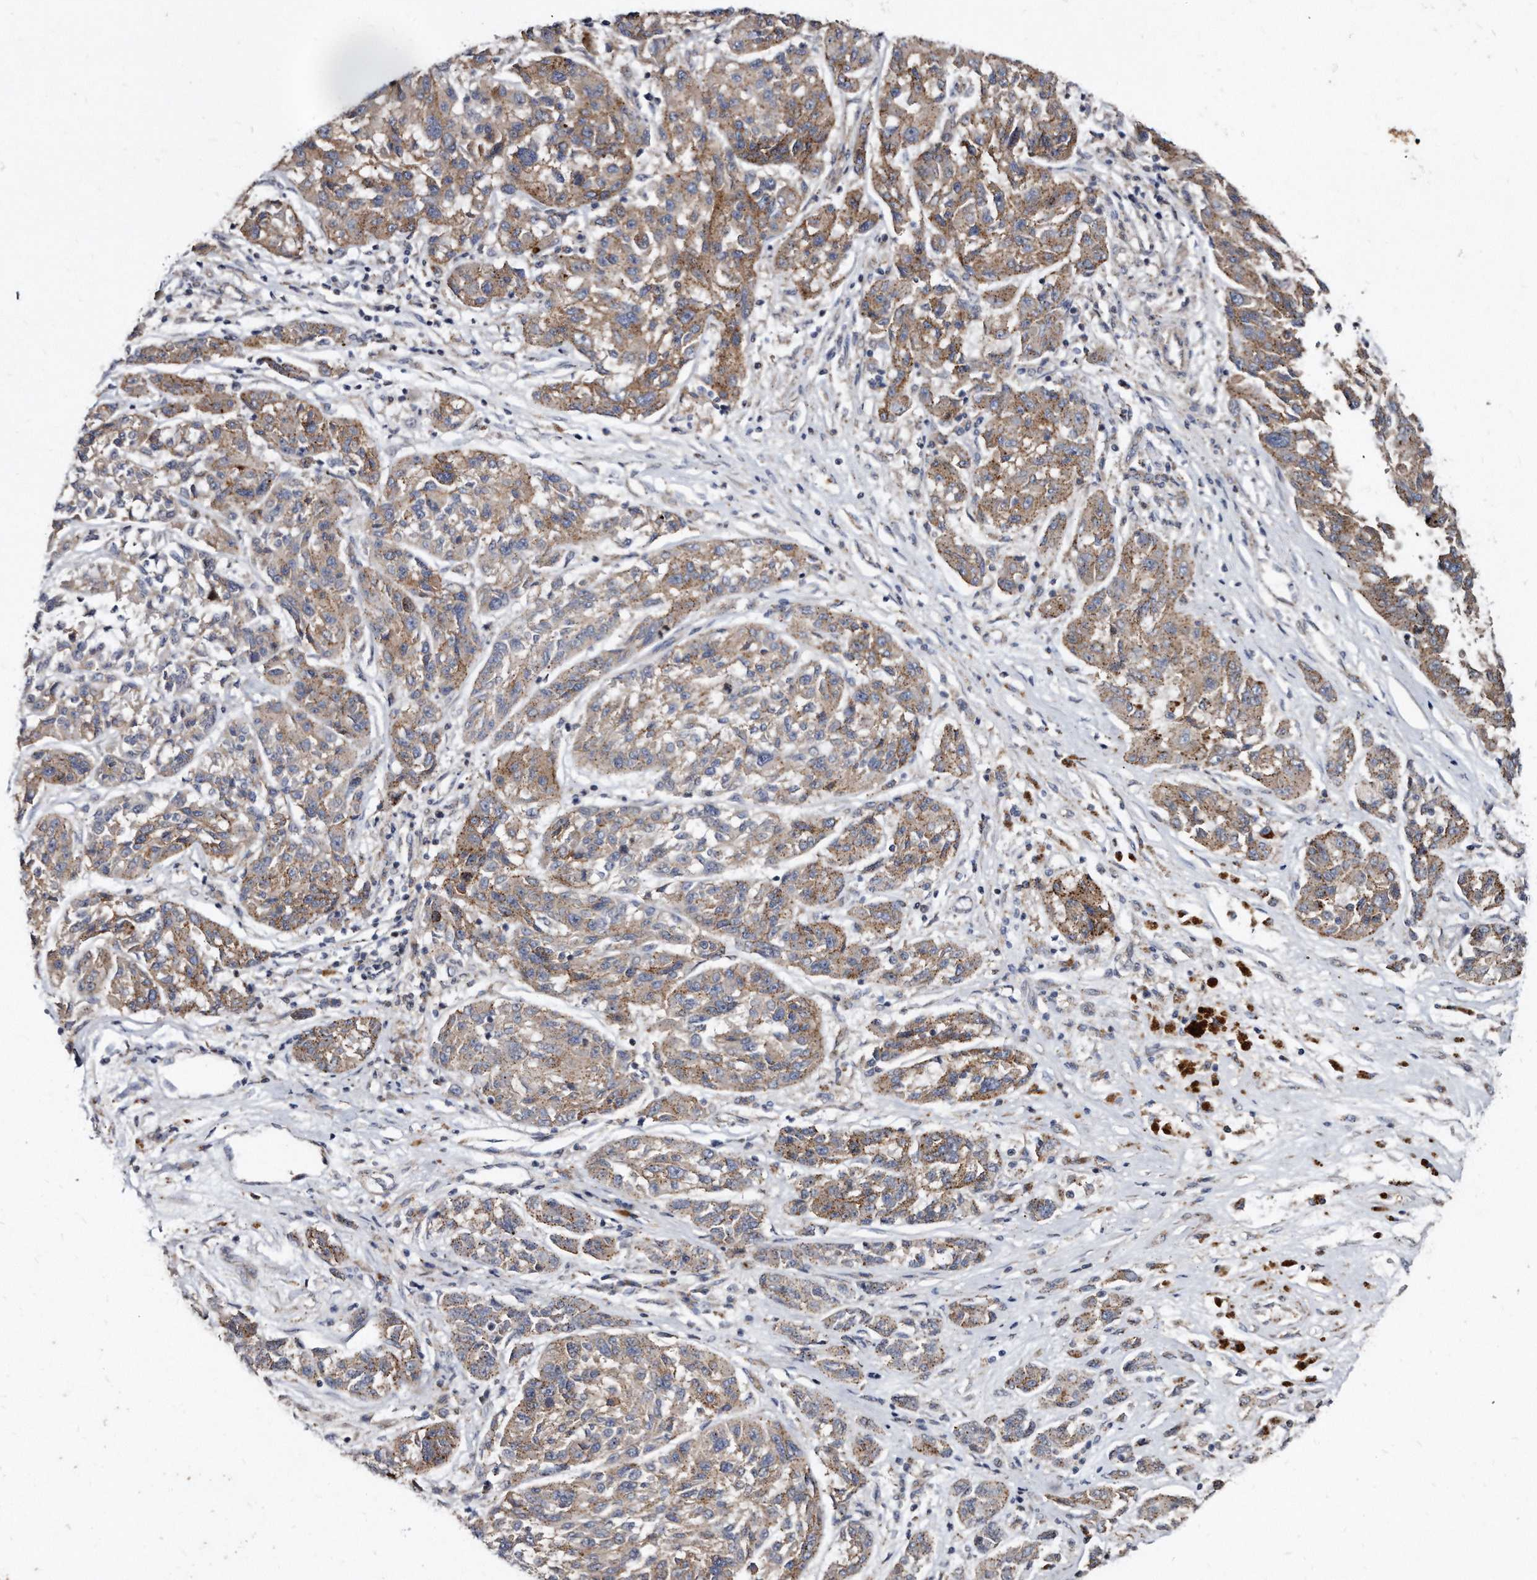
{"staining": {"intensity": "moderate", "quantity": ">75%", "location": "cytoplasmic/membranous"}, "tissue": "melanoma", "cell_type": "Tumor cells", "image_type": "cancer", "snomed": [{"axis": "morphology", "description": "Malignant melanoma, NOS"}, {"axis": "topography", "description": "Skin"}], "caption": "Malignant melanoma stained for a protein (brown) displays moderate cytoplasmic/membranous positive expression in about >75% of tumor cells.", "gene": "KLHDC3", "patient": {"sex": "male", "age": 53}}